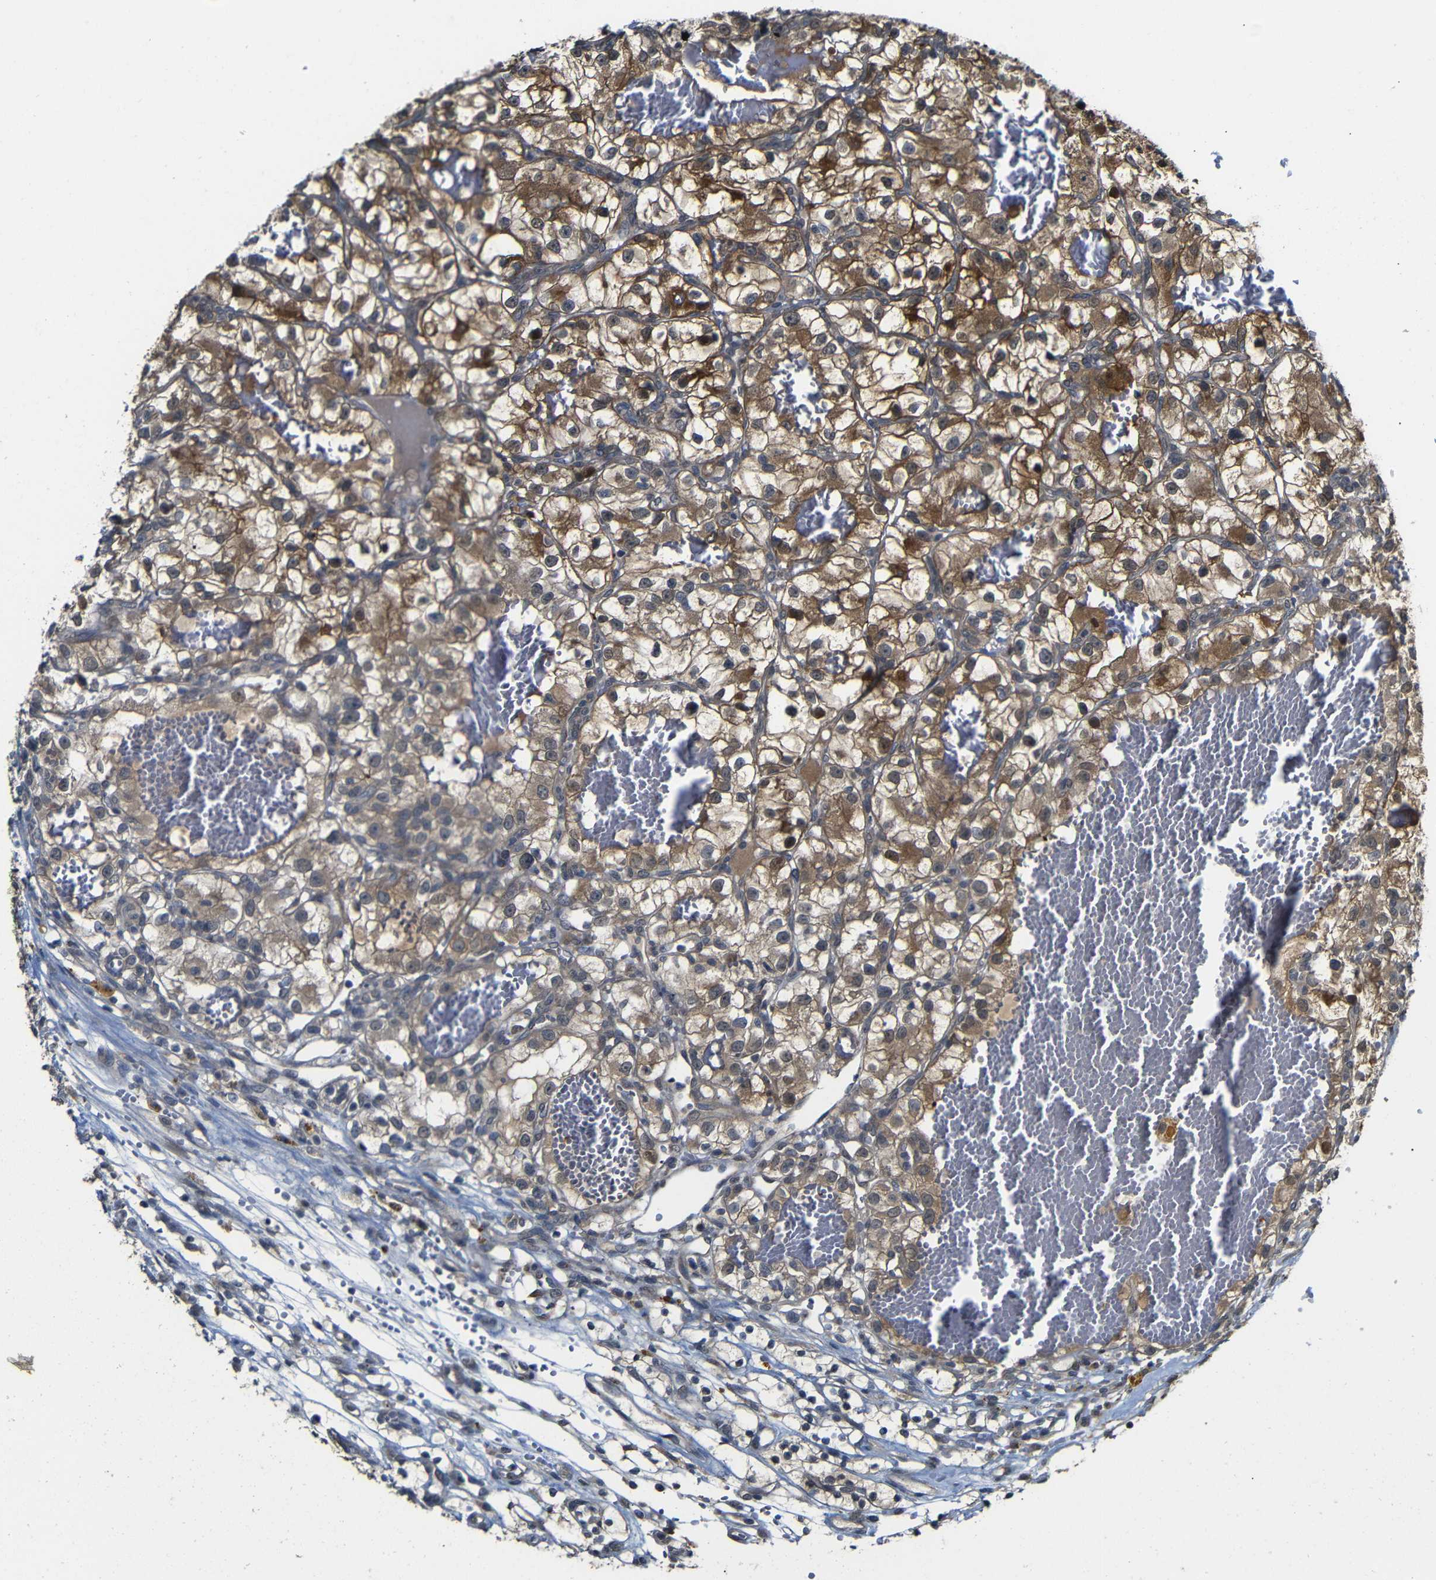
{"staining": {"intensity": "moderate", "quantity": "25%-75%", "location": "cytoplasmic/membranous"}, "tissue": "renal cancer", "cell_type": "Tumor cells", "image_type": "cancer", "snomed": [{"axis": "morphology", "description": "Adenocarcinoma, NOS"}, {"axis": "topography", "description": "Kidney"}], "caption": "A medium amount of moderate cytoplasmic/membranous expression is present in about 25%-75% of tumor cells in renal cancer (adenocarcinoma) tissue.", "gene": "ATG12", "patient": {"sex": "female", "age": 57}}